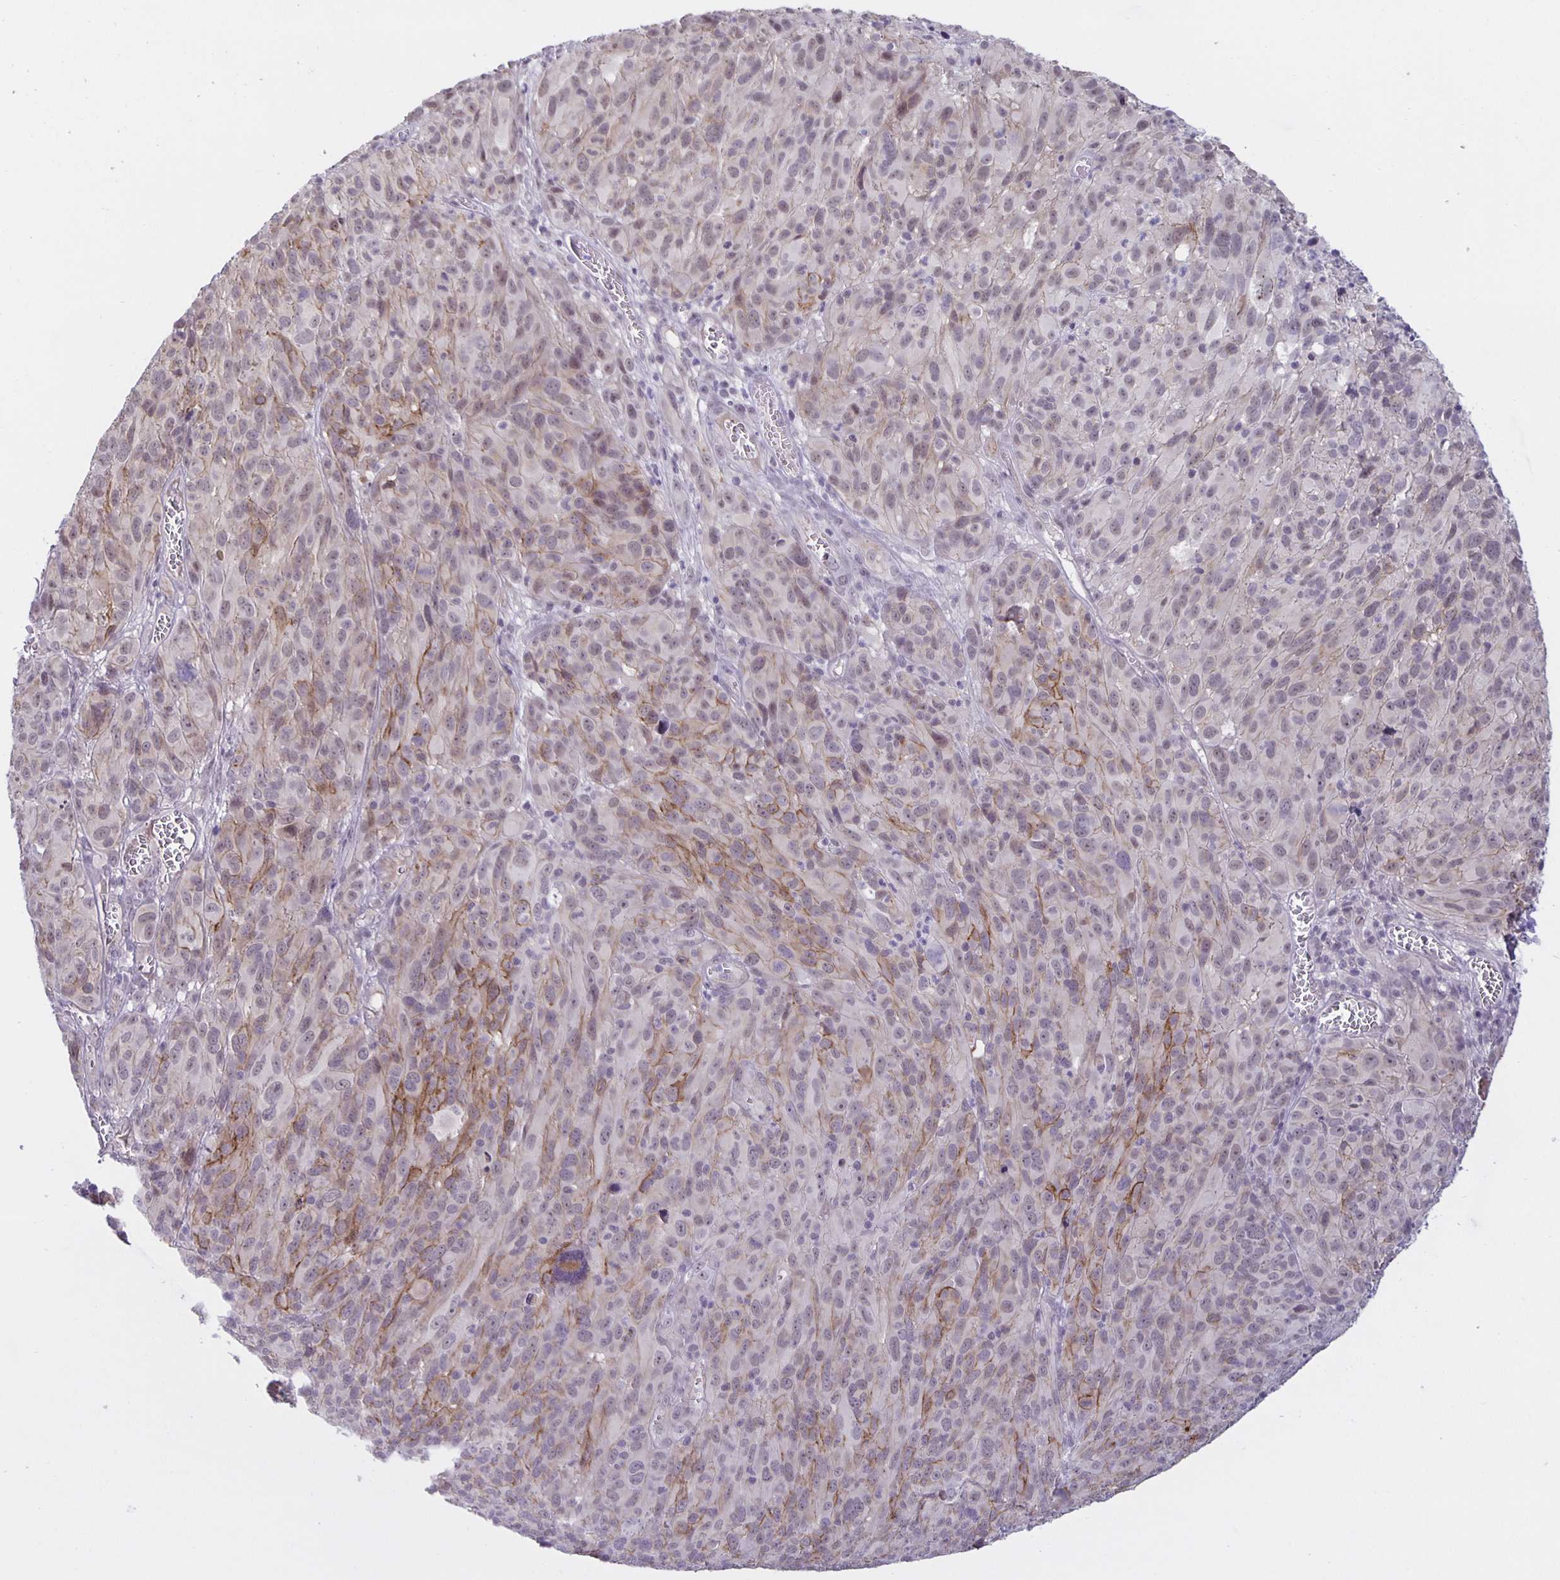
{"staining": {"intensity": "moderate", "quantity": "<25%", "location": "cytoplasmic/membranous"}, "tissue": "melanoma", "cell_type": "Tumor cells", "image_type": "cancer", "snomed": [{"axis": "morphology", "description": "Malignant melanoma, NOS"}, {"axis": "topography", "description": "Skin"}], "caption": "Tumor cells exhibit moderate cytoplasmic/membranous staining in approximately <25% of cells in malignant melanoma. The protein is shown in brown color, while the nuclei are stained blue.", "gene": "ARVCF", "patient": {"sex": "male", "age": 51}}